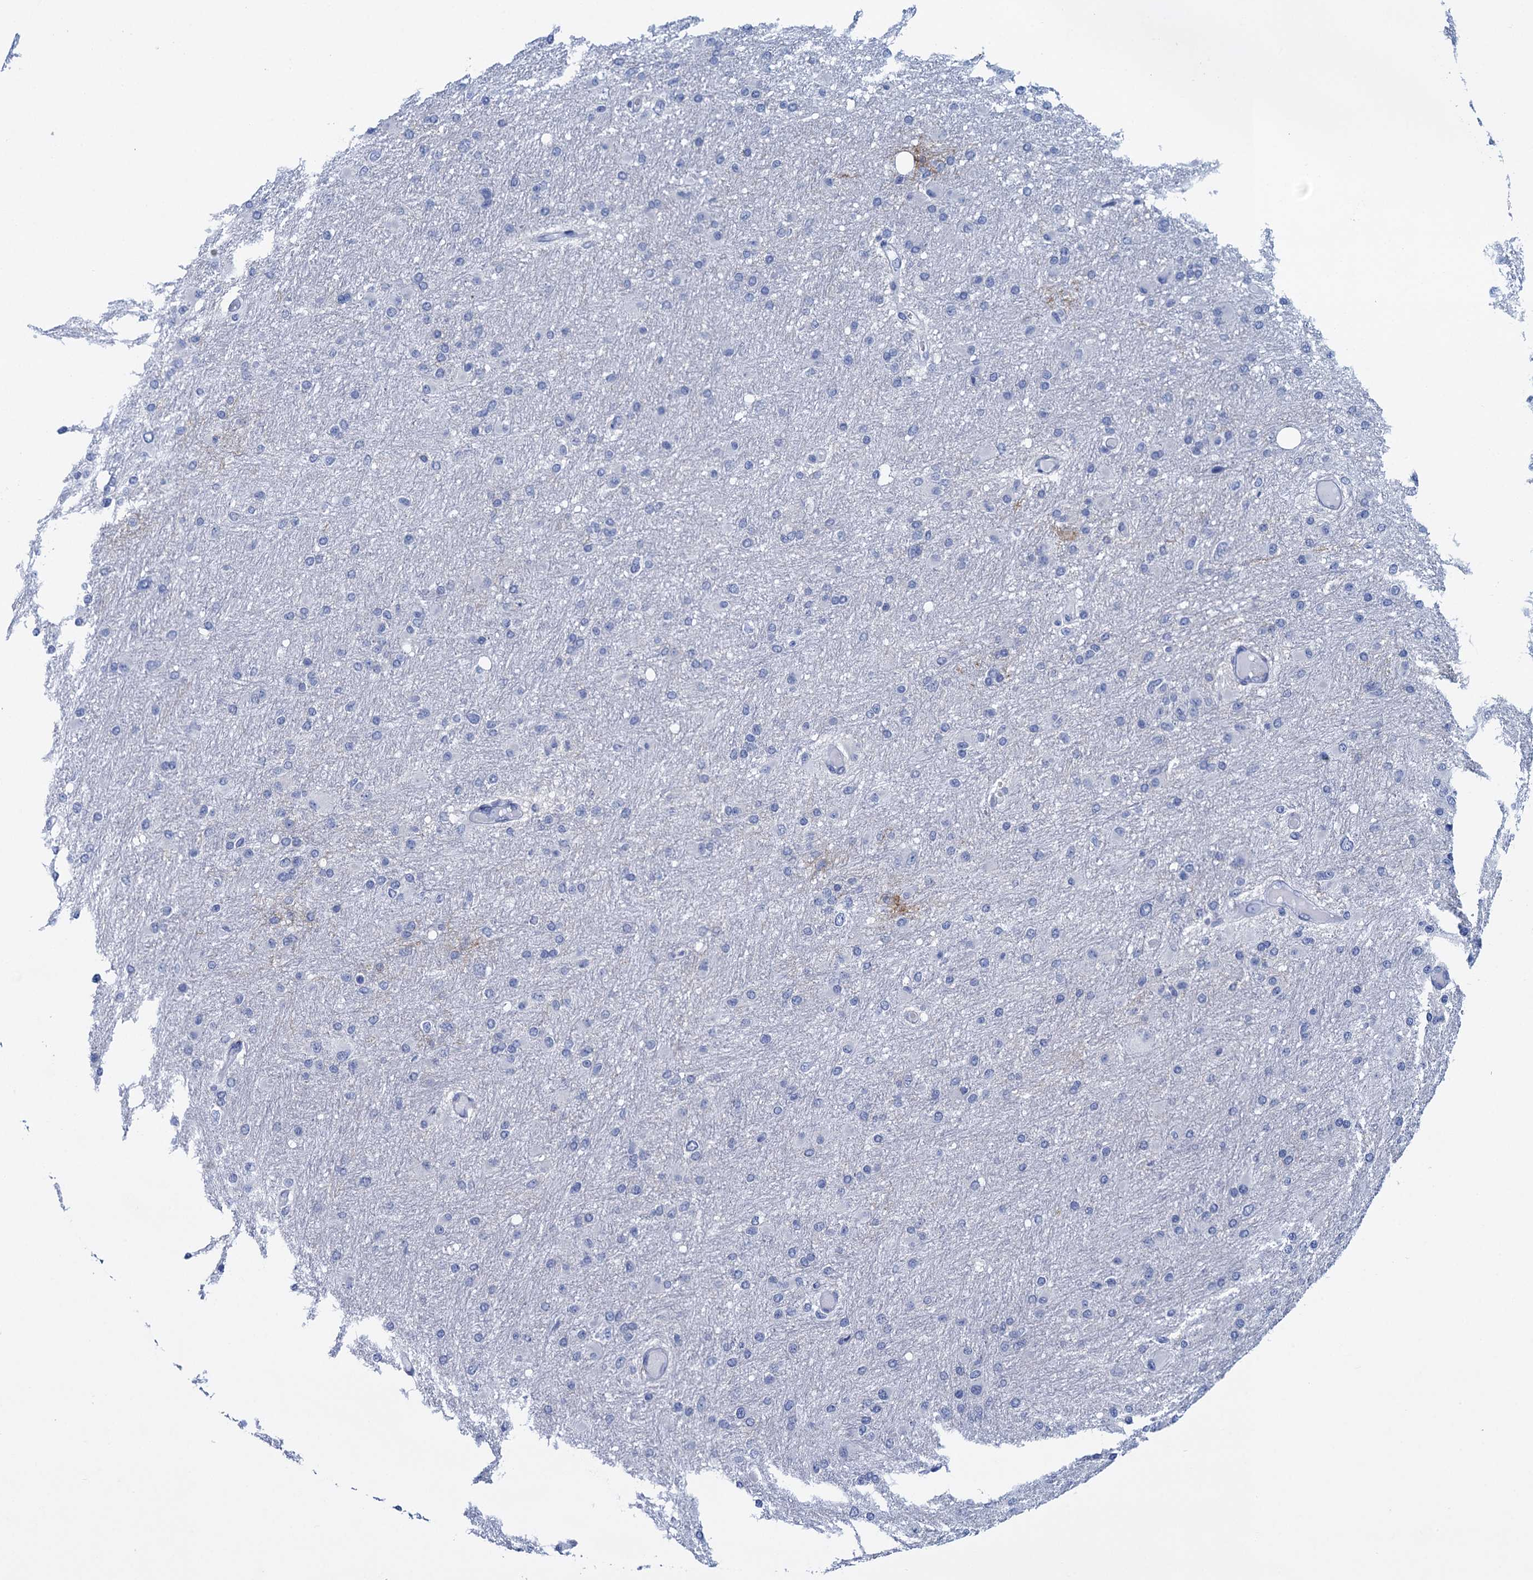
{"staining": {"intensity": "negative", "quantity": "none", "location": "none"}, "tissue": "glioma", "cell_type": "Tumor cells", "image_type": "cancer", "snomed": [{"axis": "morphology", "description": "Glioma, malignant, High grade"}, {"axis": "topography", "description": "Cerebral cortex"}], "caption": "An immunohistochemistry image of glioma is shown. There is no staining in tumor cells of glioma. Brightfield microscopy of immunohistochemistry (IHC) stained with DAB (brown) and hematoxylin (blue), captured at high magnification.", "gene": "RHCG", "patient": {"sex": "female", "age": 36}}